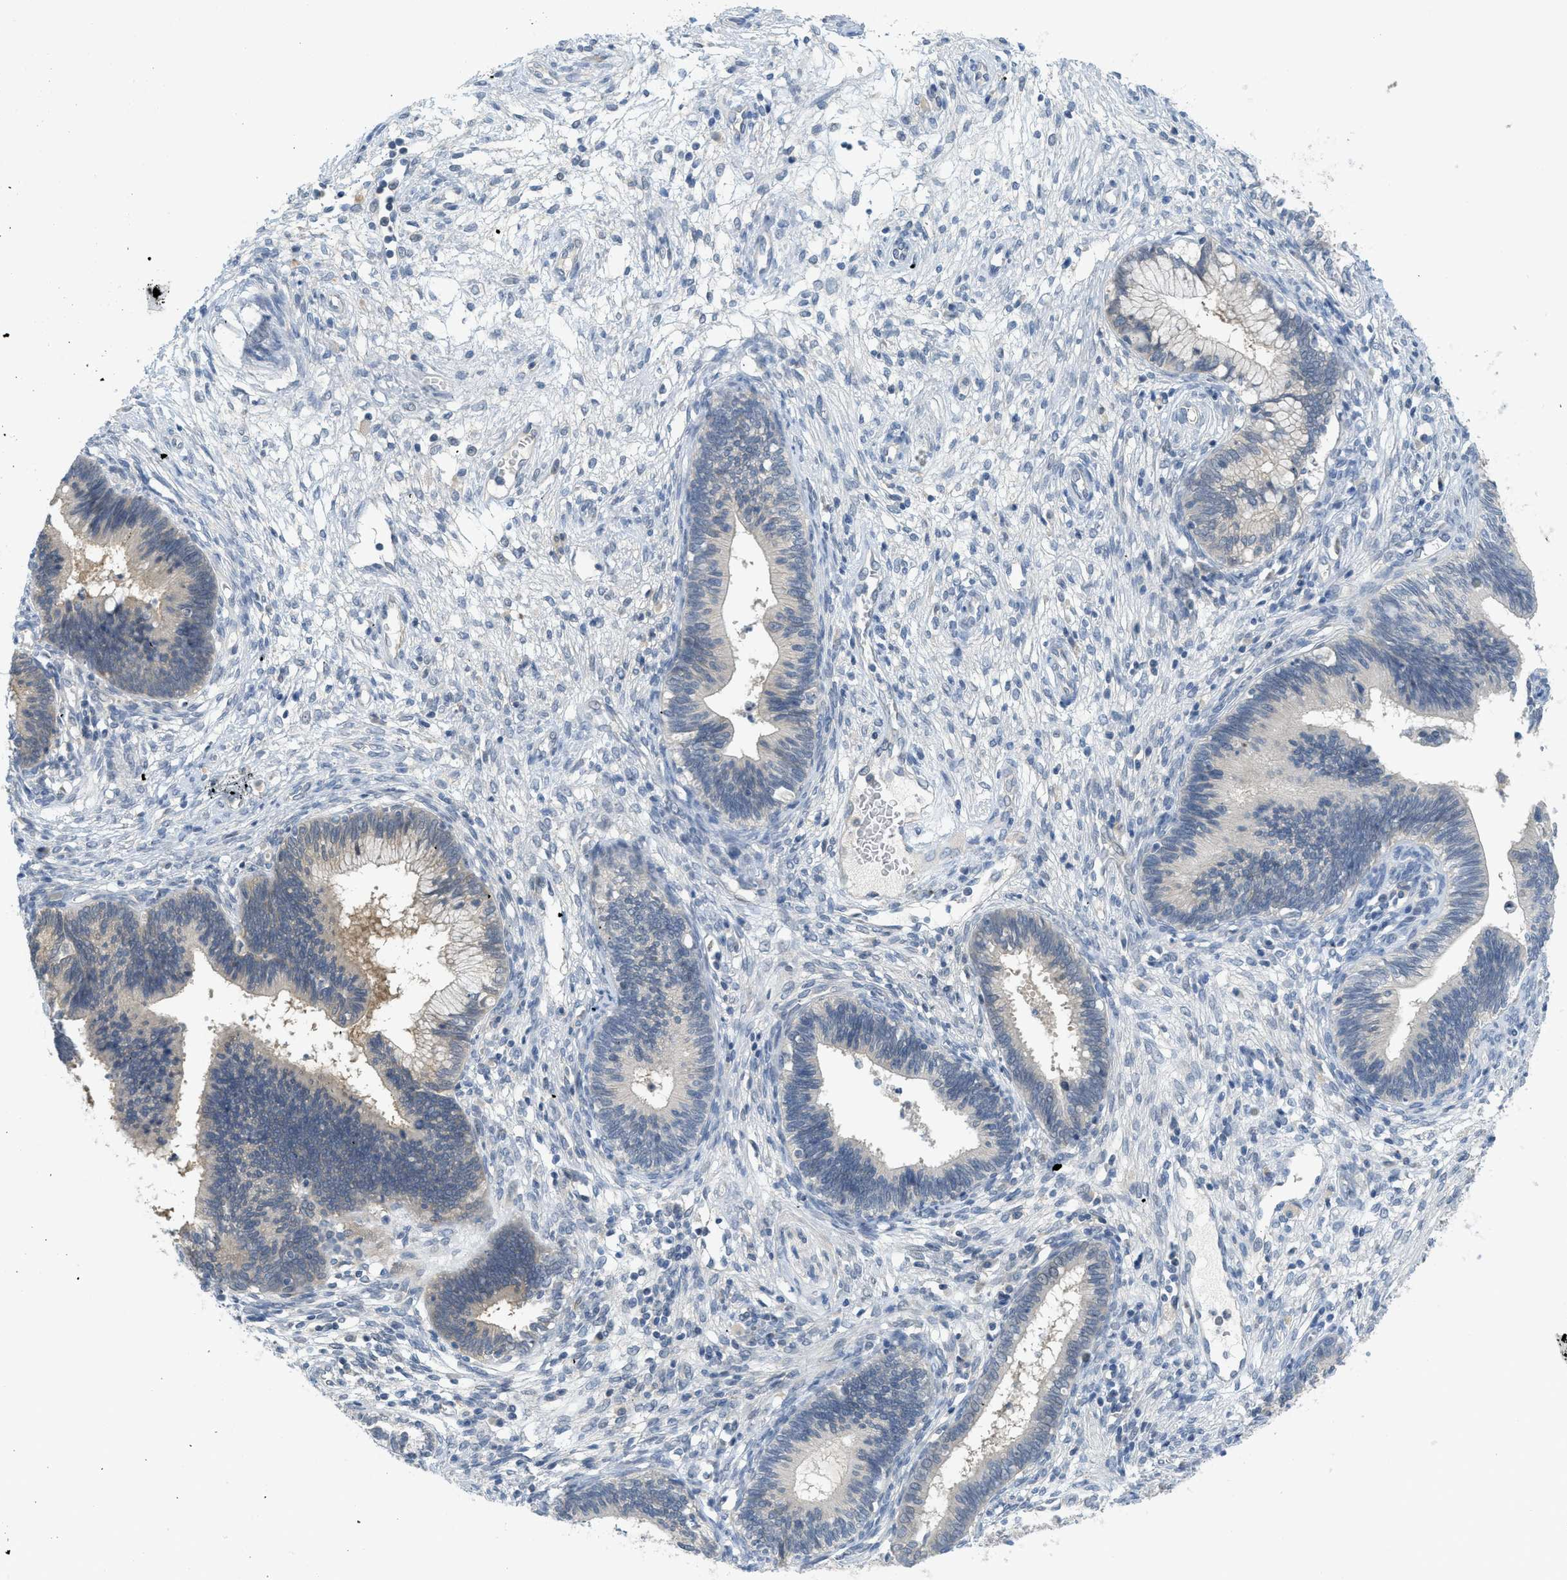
{"staining": {"intensity": "negative", "quantity": "none", "location": "none"}, "tissue": "cervical cancer", "cell_type": "Tumor cells", "image_type": "cancer", "snomed": [{"axis": "morphology", "description": "Adenocarcinoma, NOS"}, {"axis": "topography", "description": "Cervix"}], "caption": "Immunohistochemistry (IHC) micrograph of neoplastic tissue: human cervical cancer (adenocarcinoma) stained with DAB demonstrates no significant protein positivity in tumor cells.", "gene": "TNFAIP1", "patient": {"sex": "female", "age": 44}}